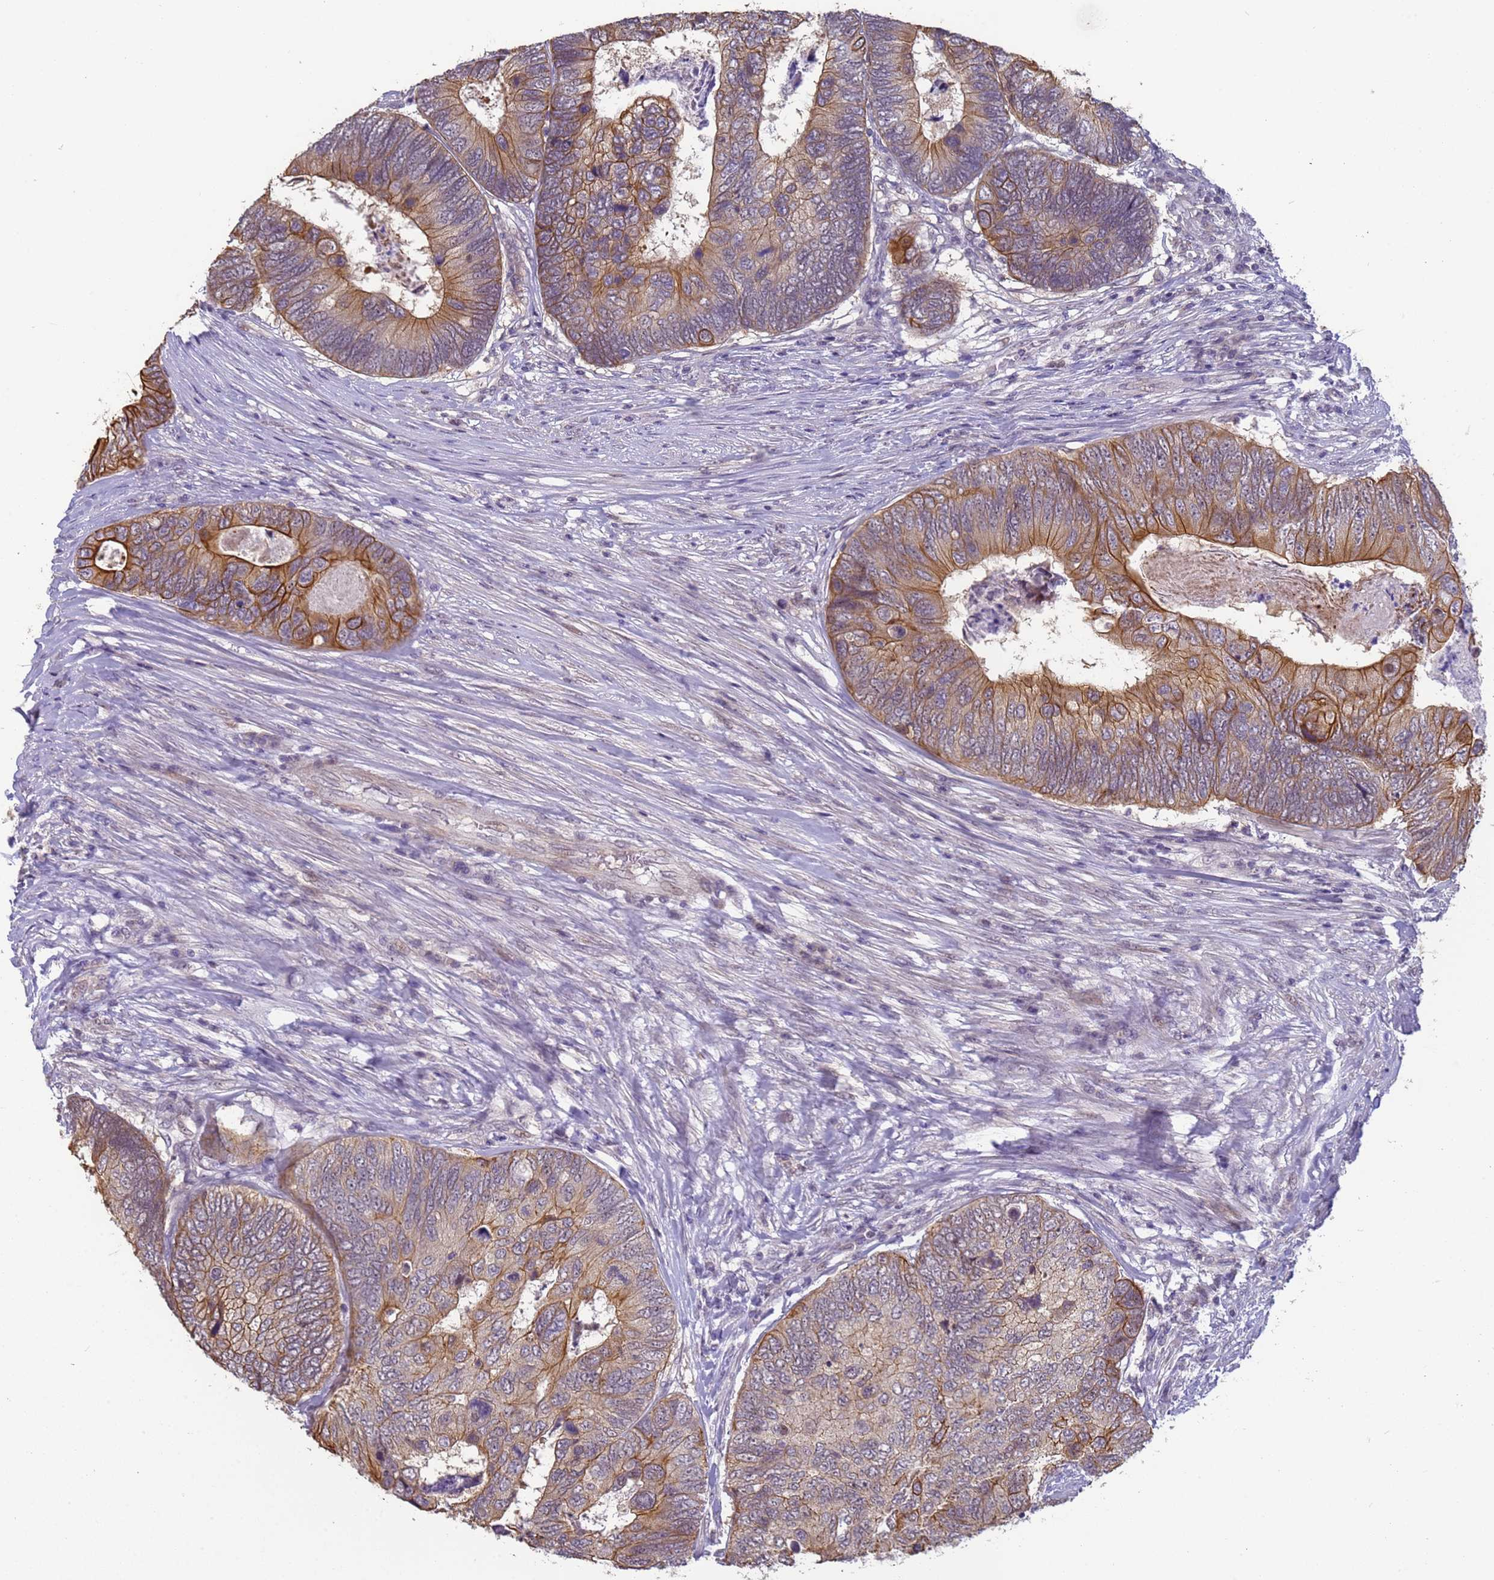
{"staining": {"intensity": "moderate", "quantity": ">75%", "location": "cytoplasmic/membranous"}, "tissue": "colorectal cancer", "cell_type": "Tumor cells", "image_type": "cancer", "snomed": [{"axis": "morphology", "description": "Adenocarcinoma, NOS"}, {"axis": "topography", "description": "Colon"}], "caption": "There is medium levels of moderate cytoplasmic/membranous positivity in tumor cells of colorectal cancer, as demonstrated by immunohistochemical staining (brown color).", "gene": "VWA3A", "patient": {"sex": "female", "age": 67}}